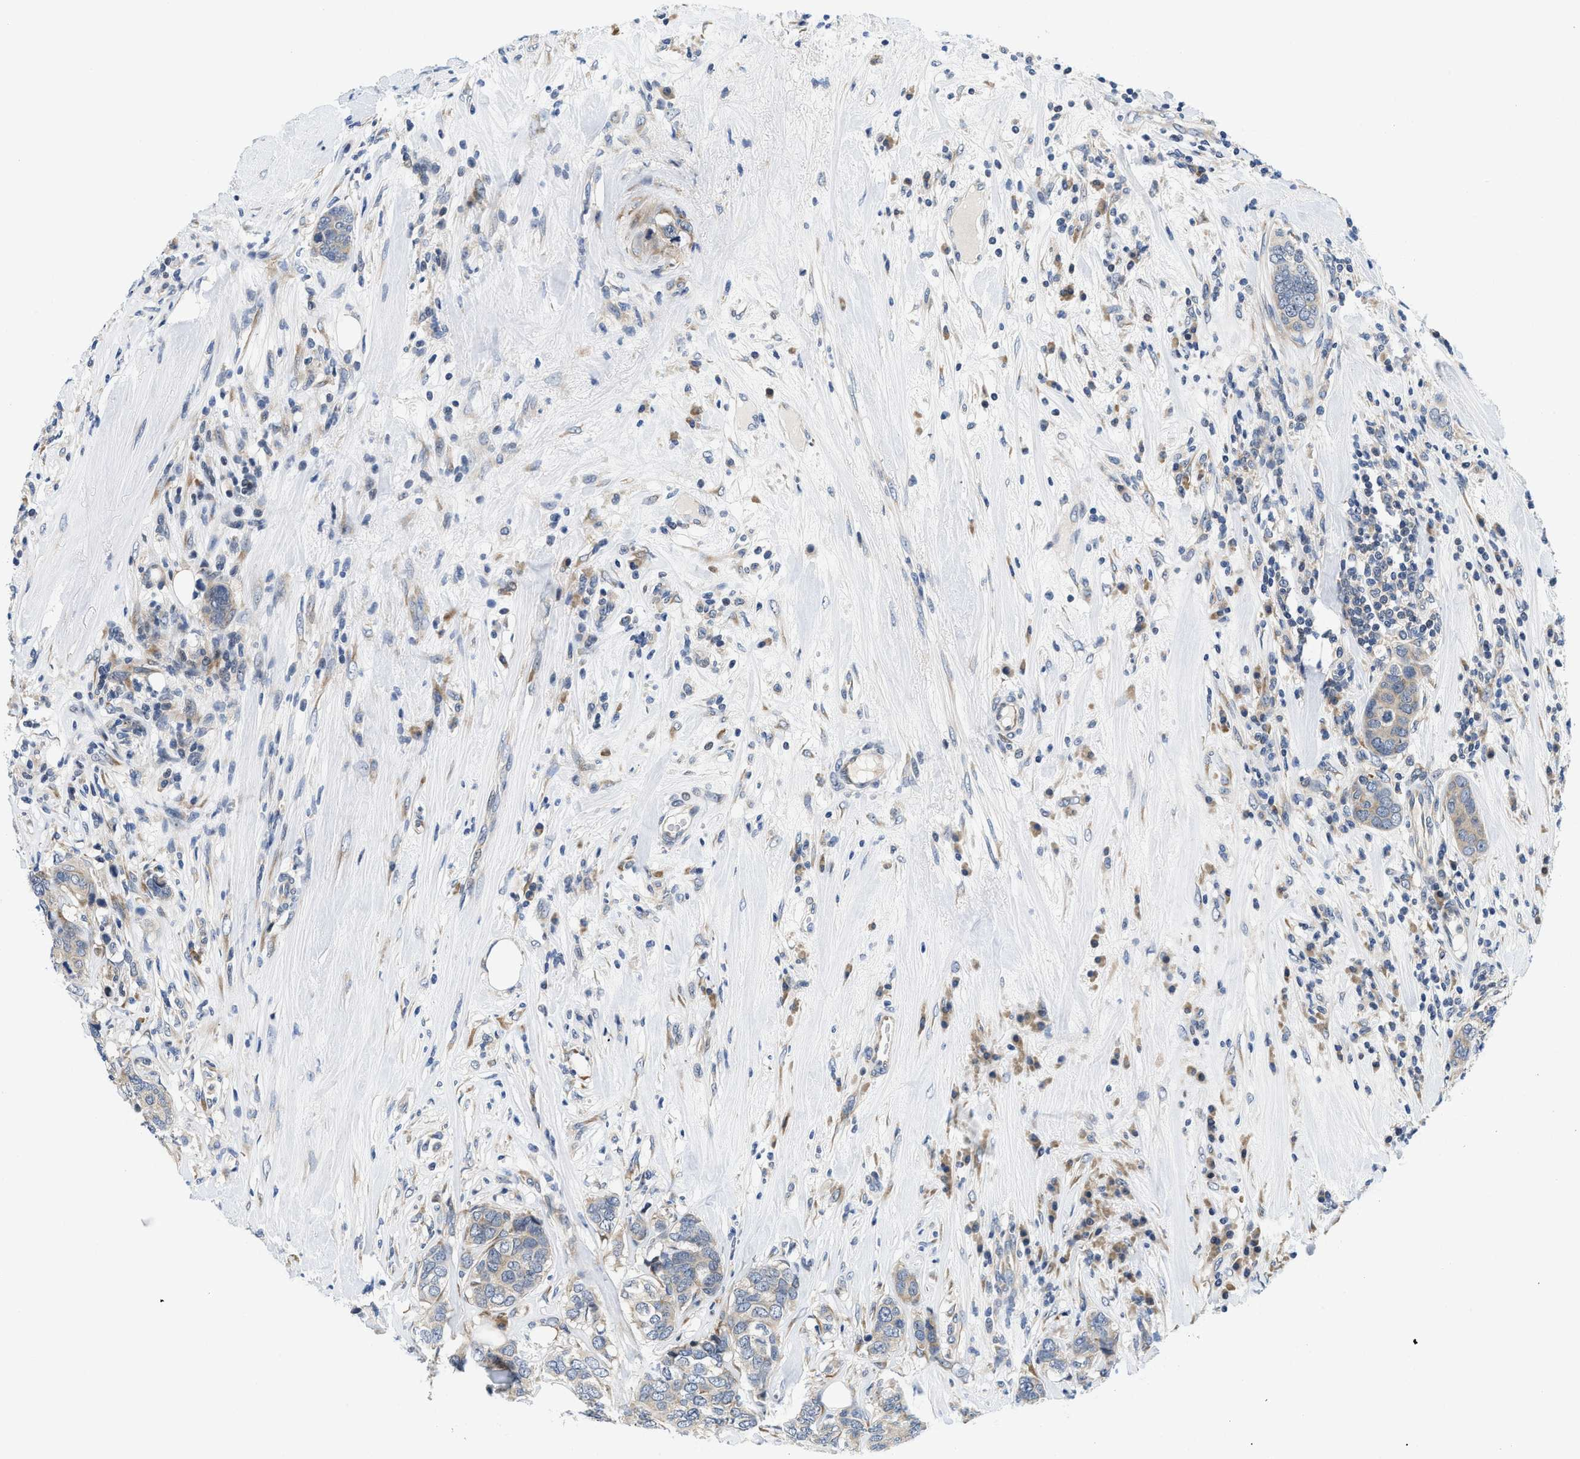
{"staining": {"intensity": "weak", "quantity": "25%-75%", "location": "cytoplasmic/membranous"}, "tissue": "breast cancer", "cell_type": "Tumor cells", "image_type": "cancer", "snomed": [{"axis": "morphology", "description": "Lobular carcinoma"}, {"axis": "topography", "description": "Breast"}], "caption": "DAB (3,3'-diaminobenzidine) immunohistochemical staining of human breast cancer (lobular carcinoma) exhibits weak cytoplasmic/membranous protein staining in about 25%-75% of tumor cells.", "gene": "IKBKE", "patient": {"sex": "female", "age": 59}}